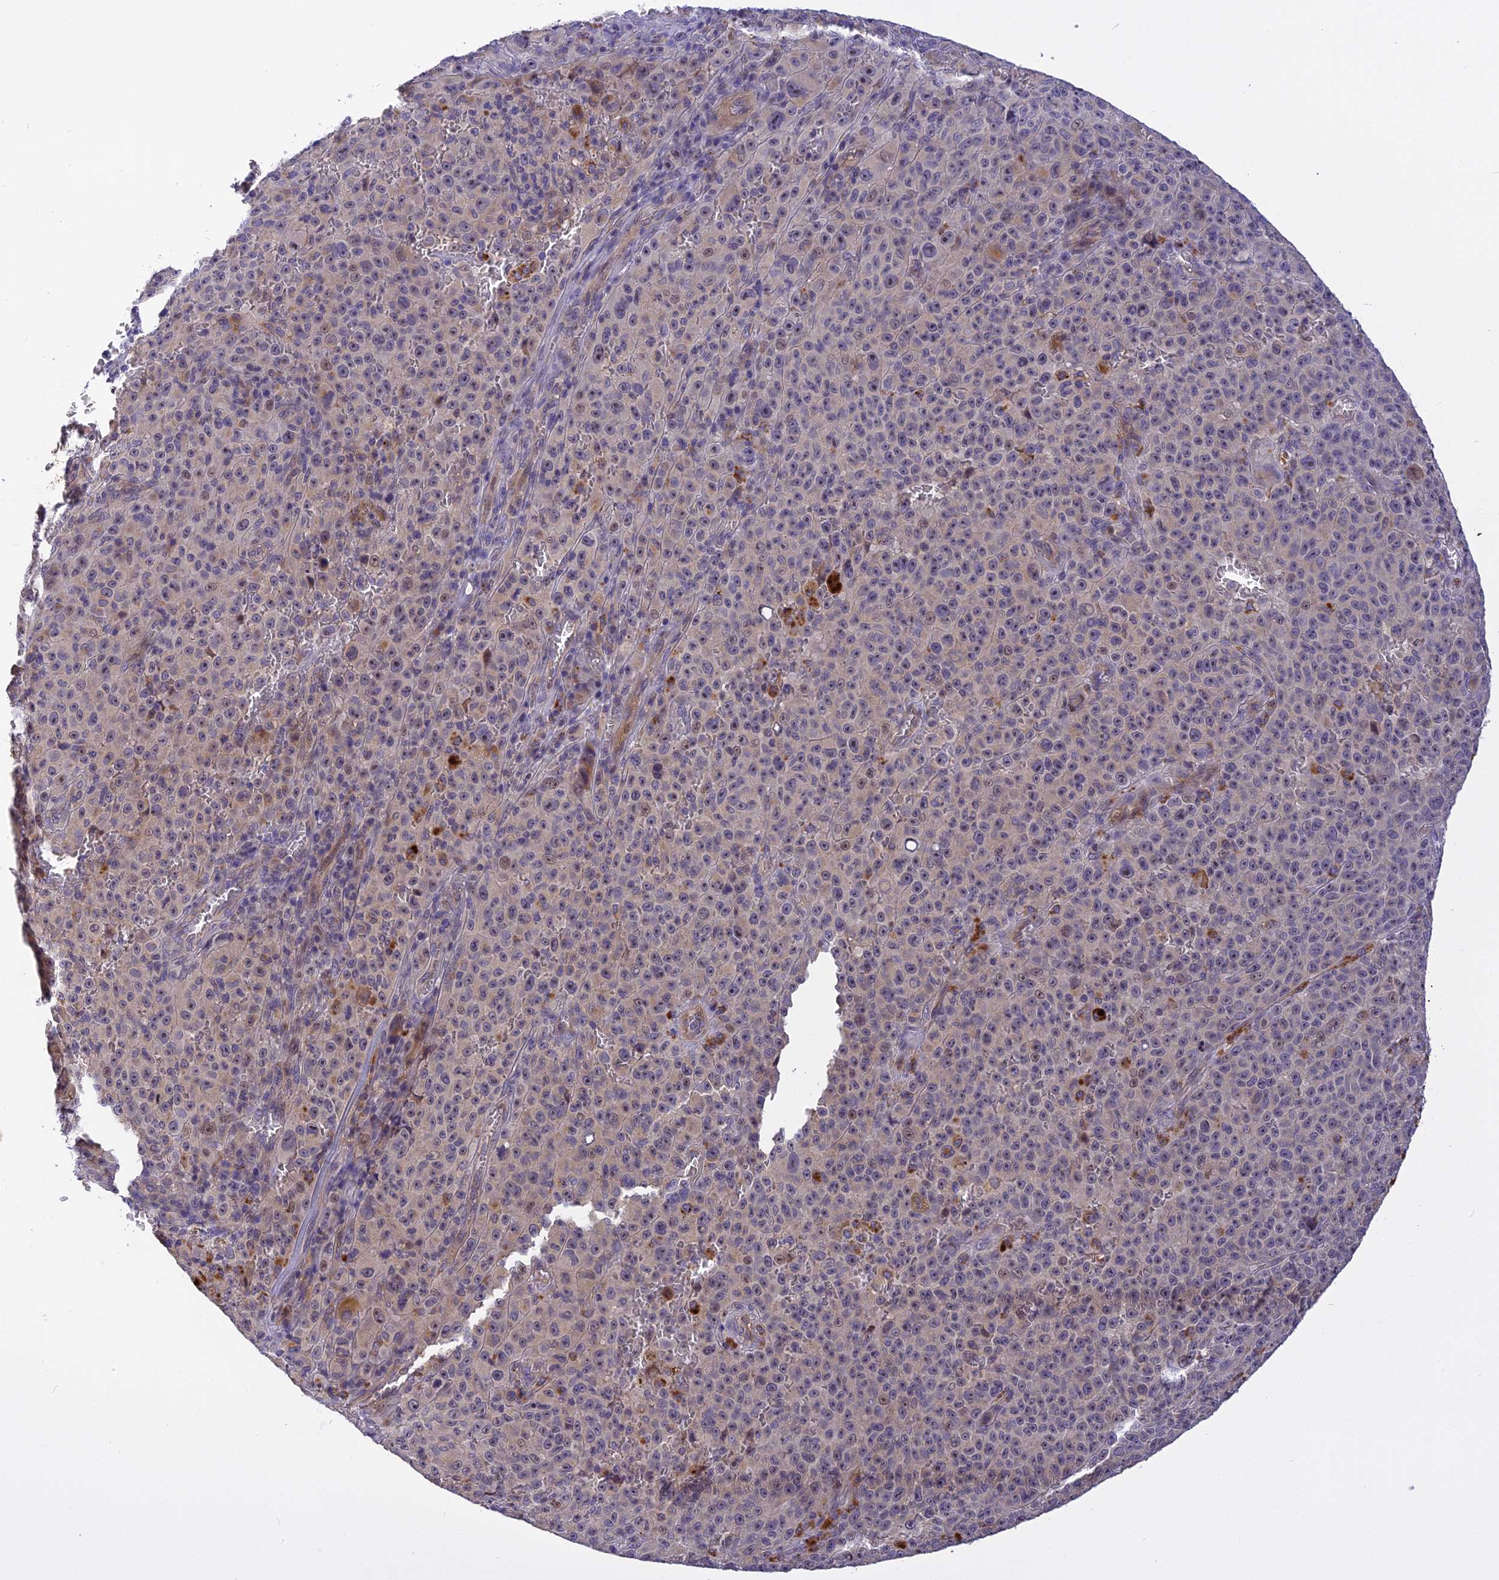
{"staining": {"intensity": "weak", "quantity": "25%-75%", "location": "cytoplasmic/membranous,nuclear"}, "tissue": "melanoma", "cell_type": "Tumor cells", "image_type": "cancer", "snomed": [{"axis": "morphology", "description": "Malignant melanoma, NOS"}, {"axis": "topography", "description": "Skin"}], "caption": "The histopathology image demonstrates a brown stain indicating the presence of a protein in the cytoplasmic/membranous and nuclear of tumor cells in melanoma.", "gene": "FNIP2", "patient": {"sex": "female", "age": 82}}